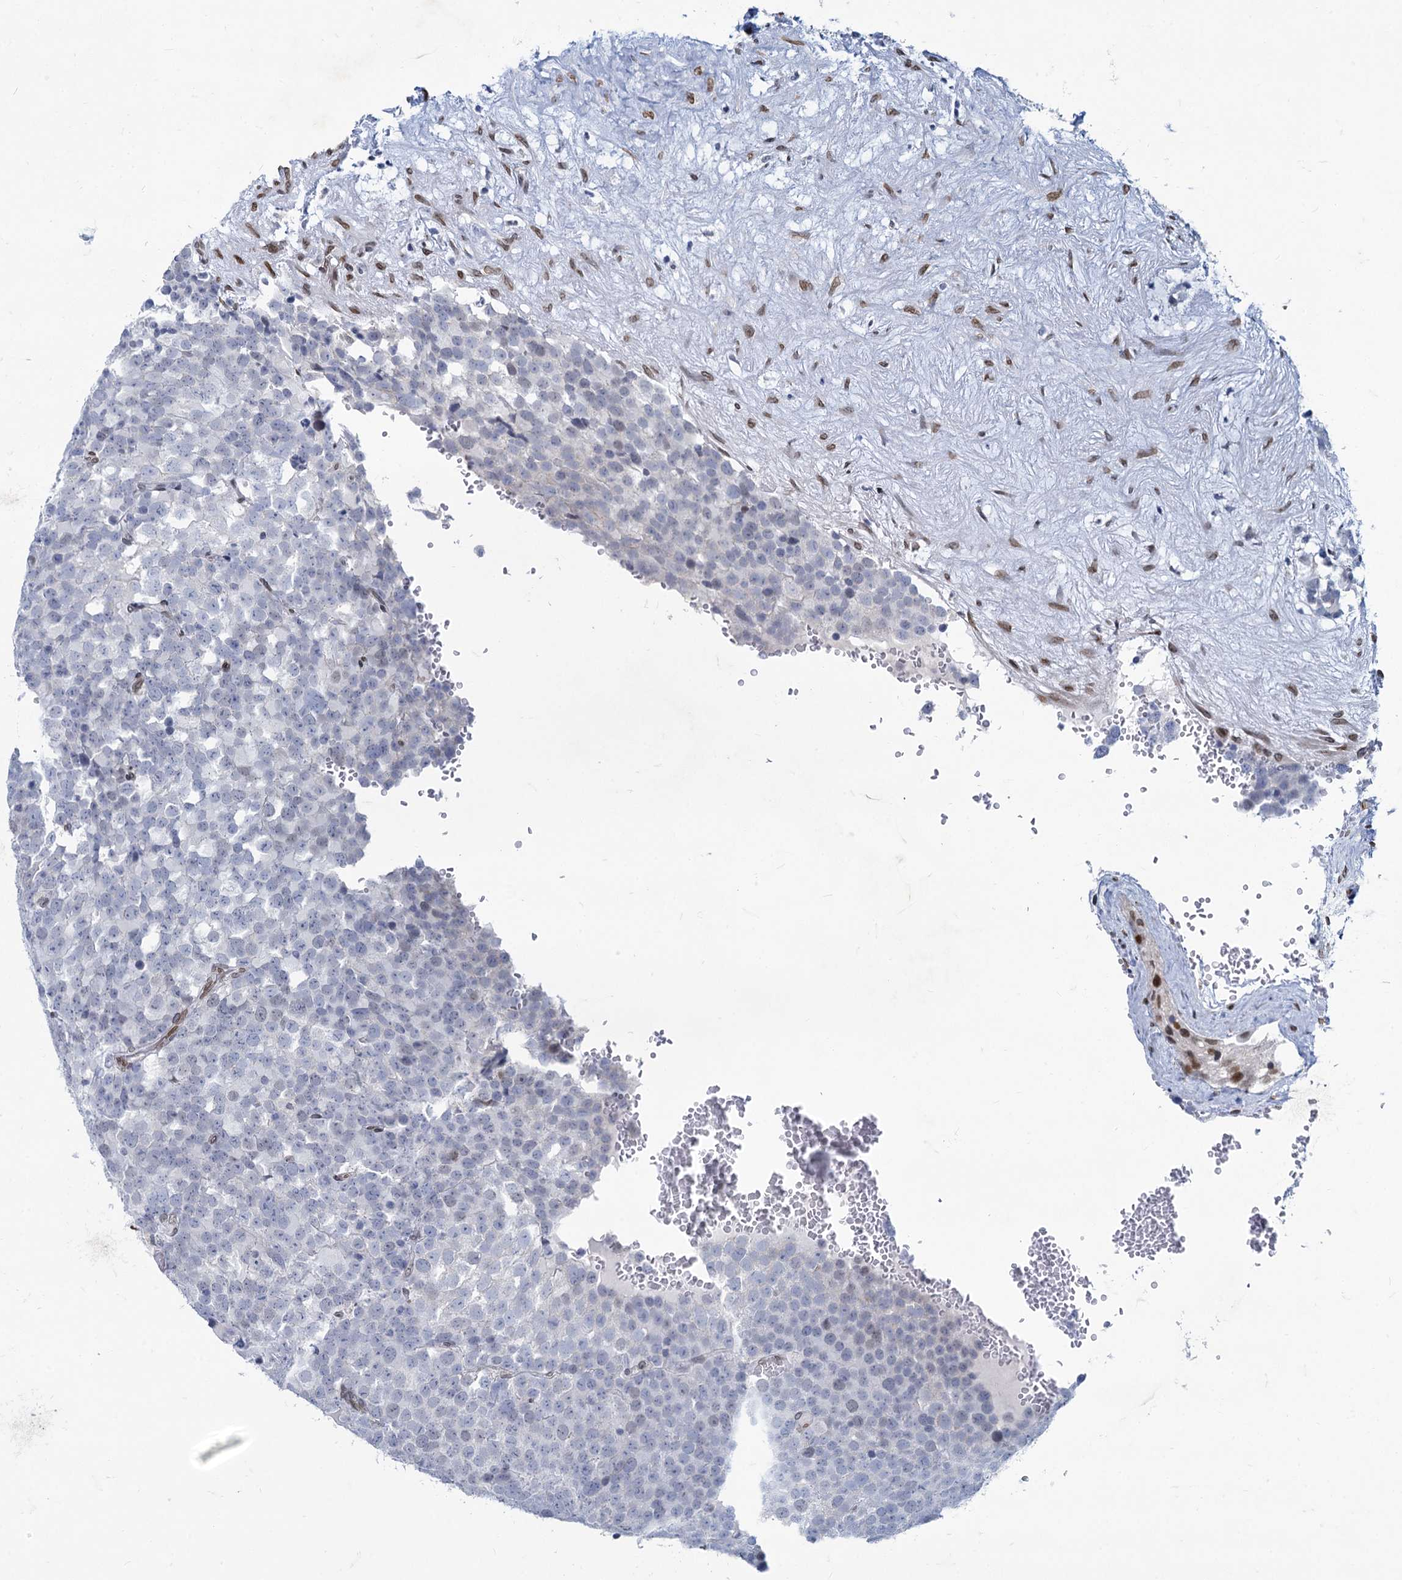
{"staining": {"intensity": "negative", "quantity": "none", "location": "none"}, "tissue": "testis cancer", "cell_type": "Tumor cells", "image_type": "cancer", "snomed": [{"axis": "morphology", "description": "Seminoma, NOS"}, {"axis": "topography", "description": "Testis"}], "caption": "Immunohistochemistry (IHC) image of human testis cancer stained for a protein (brown), which exhibits no staining in tumor cells. (IHC, brightfield microscopy, high magnification).", "gene": "PRSS35", "patient": {"sex": "male", "age": 71}}